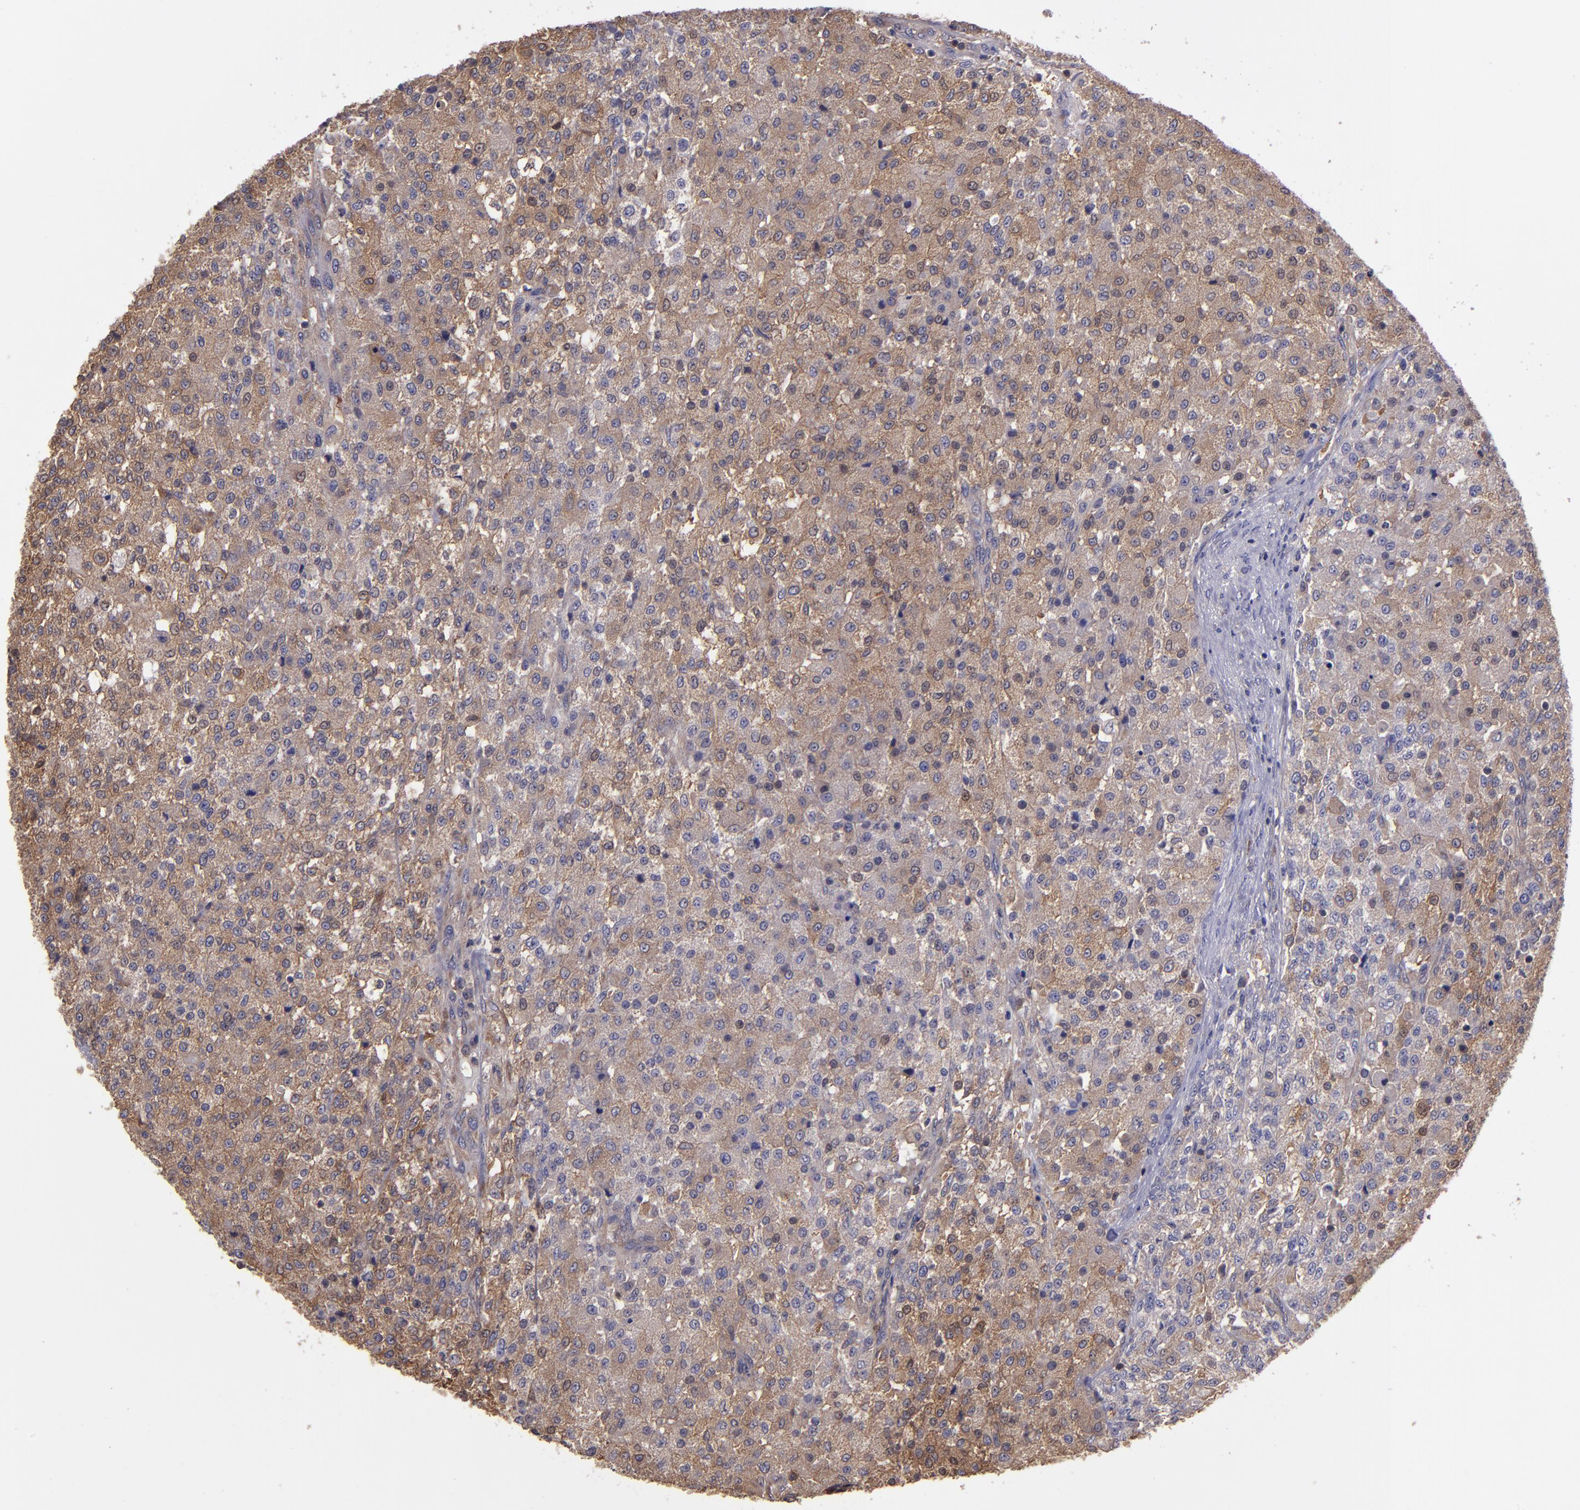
{"staining": {"intensity": "moderate", "quantity": ">75%", "location": "cytoplasmic/membranous"}, "tissue": "testis cancer", "cell_type": "Tumor cells", "image_type": "cancer", "snomed": [{"axis": "morphology", "description": "Seminoma, NOS"}, {"axis": "topography", "description": "Testis"}], "caption": "The immunohistochemical stain shows moderate cytoplasmic/membranous positivity in tumor cells of testis cancer (seminoma) tissue.", "gene": "CARS1", "patient": {"sex": "male", "age": 59}}